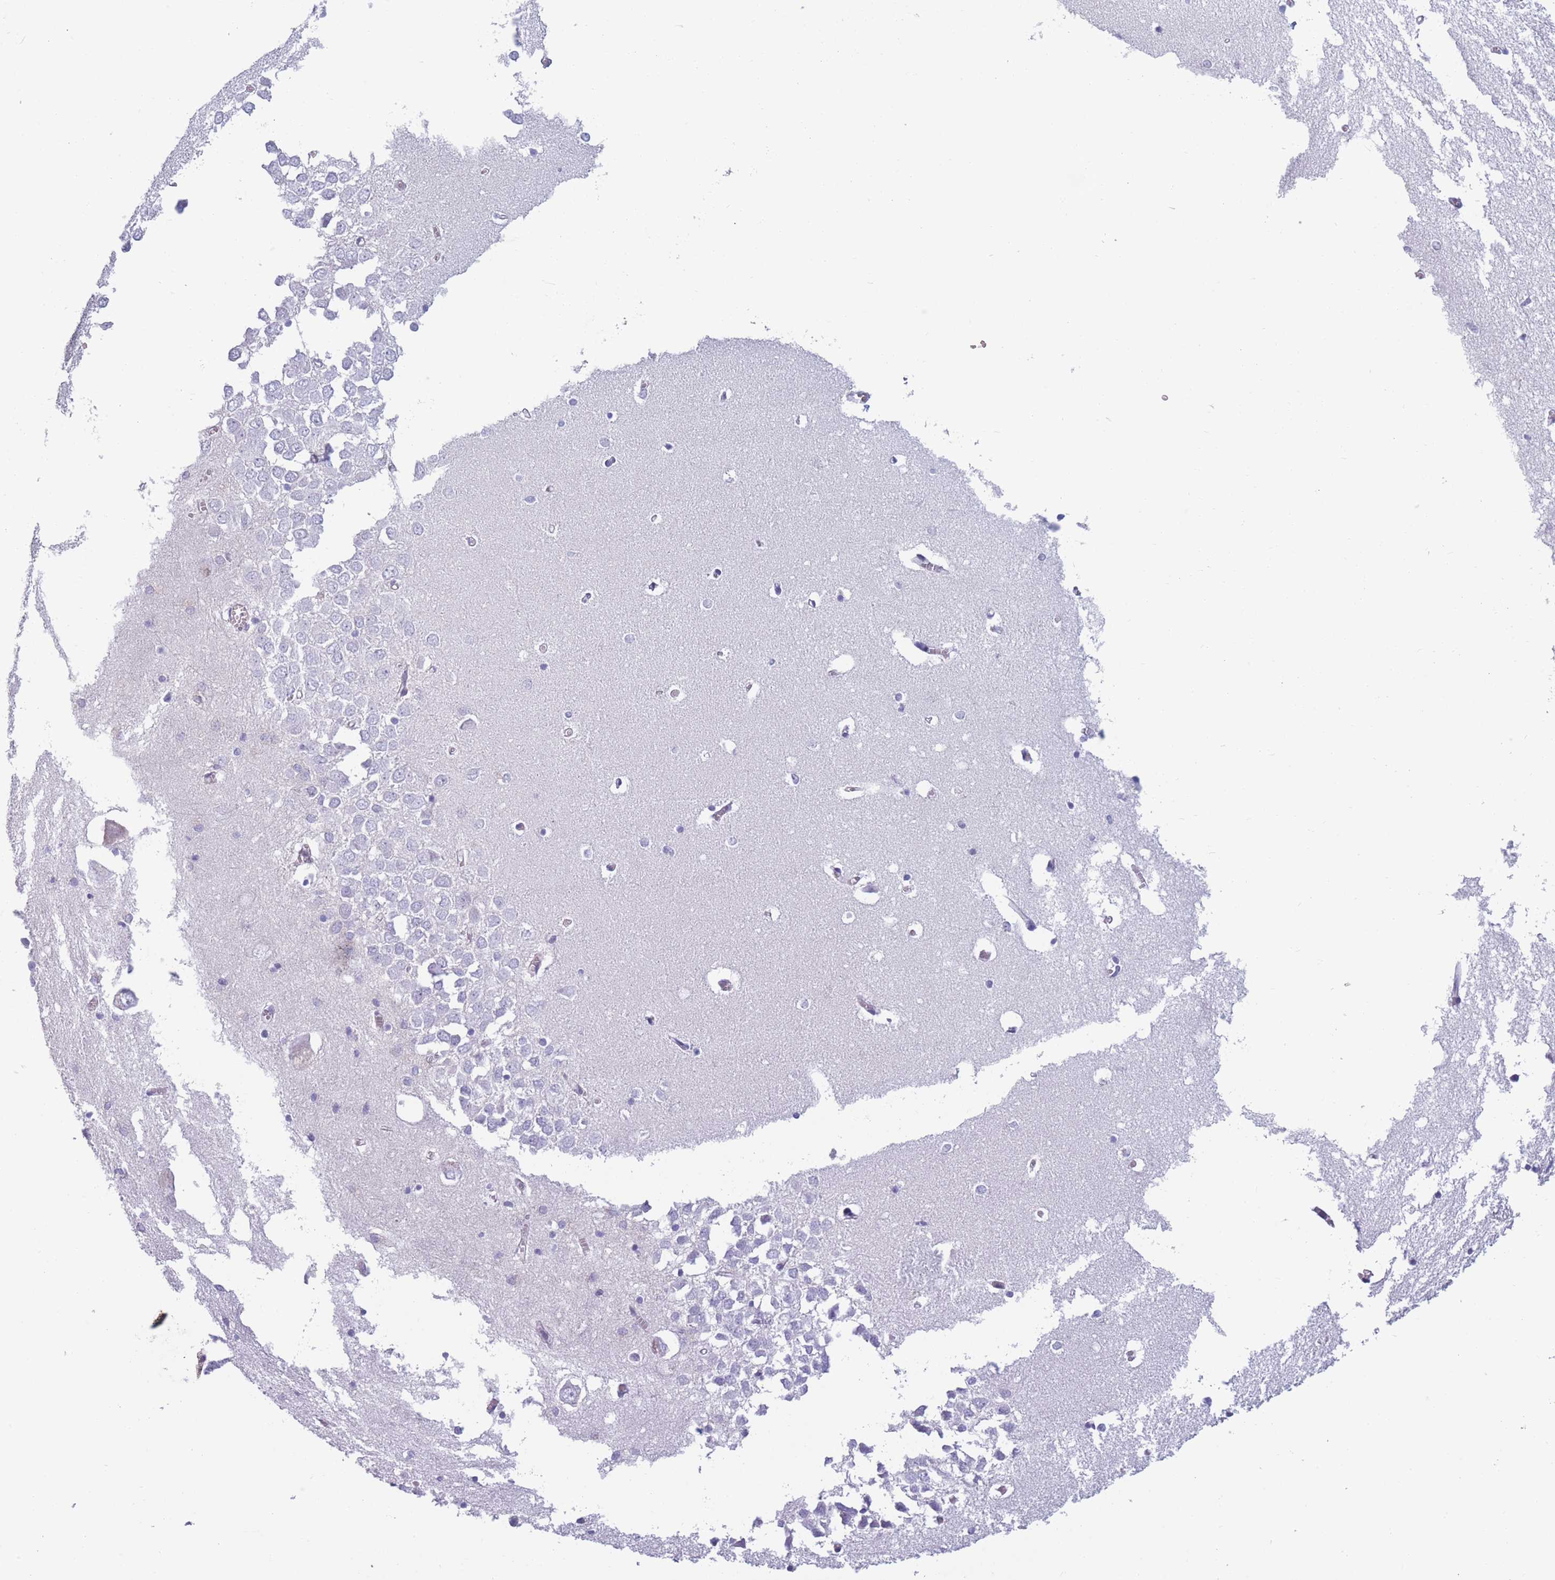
{"staining": {"intensity": "negative", "quantity": "none", "location": "none"}, "tissue": "hippocampus", "cell_type": "Glial cells", "image_type": "normal", "snomed": [{"axis": "morphology", "description": "Normal tissue, NOS"}, {"axis": "topography", "description": "Hippocampus"}], "caption": "Immunohistochemistry (IHC) photomicrograph of benign human hippocampus stained for a protein (brown), which reveals no positivity in glial cells.", "gene": "PODXL", "patient": {"sex": "male", "age": 70}}